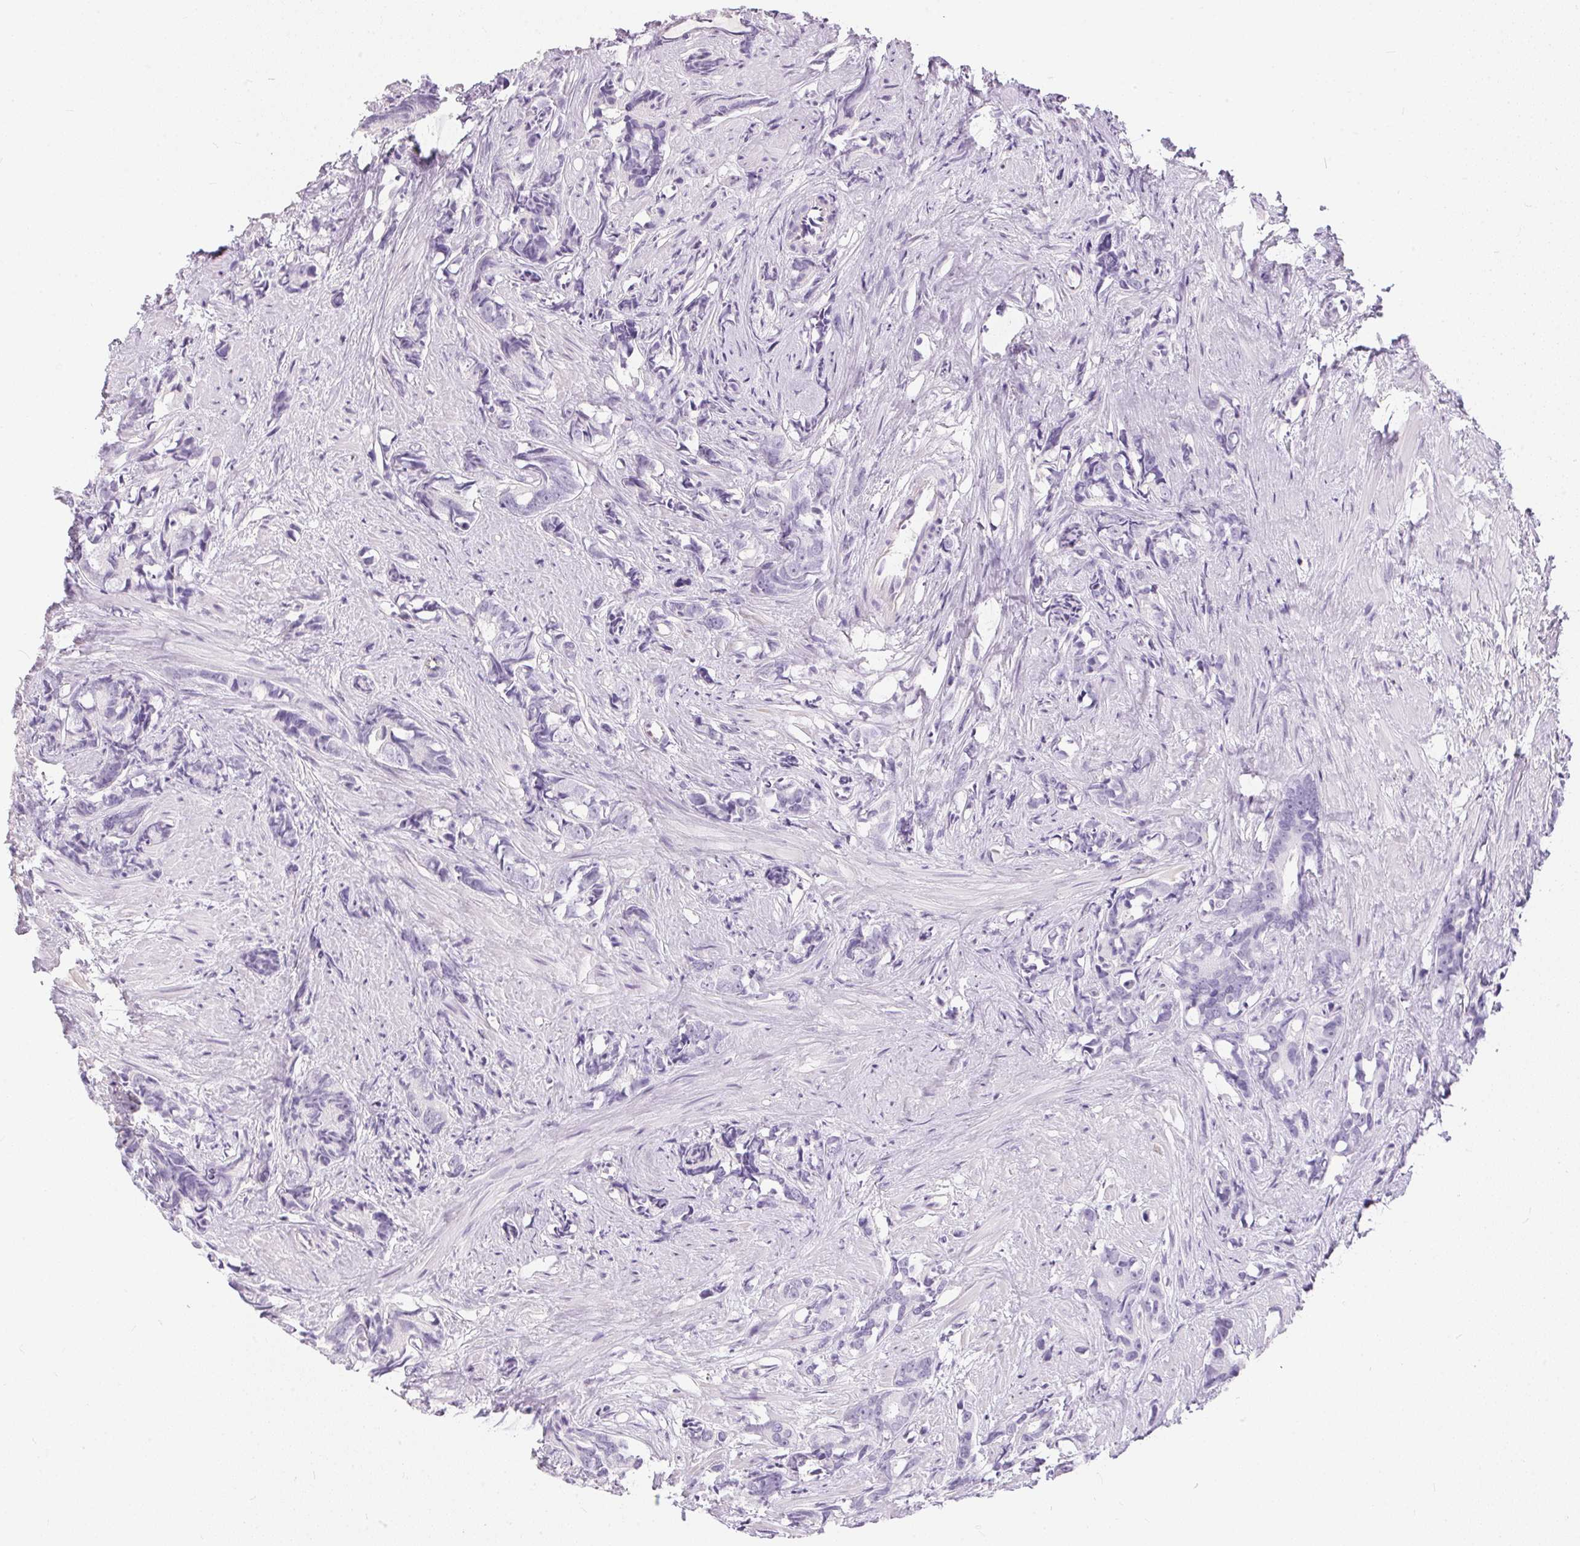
{"staining": {"intensity": "negative", "quantity": "none", "location": "none"}, "tissue": "prostate cancer", "cell_type": "Tumor cells", "image_type": "cancer", "snomed": [{"axis": "morphology", "description": "Adenocarcinoma, High grade"}, {"axis": "topography", "description": "Prostate"}], "caption": "High magnification brightfield microscopy of prostate high-grade adenocarcinoma stained with DAB (3,3'-diaminobenzidine) (brown) and counterstained with hematoxylin (blue): tumor cells show no significant positivity.", "gene": "GBP6", "patient": {"sex": "male", "age": 90}}